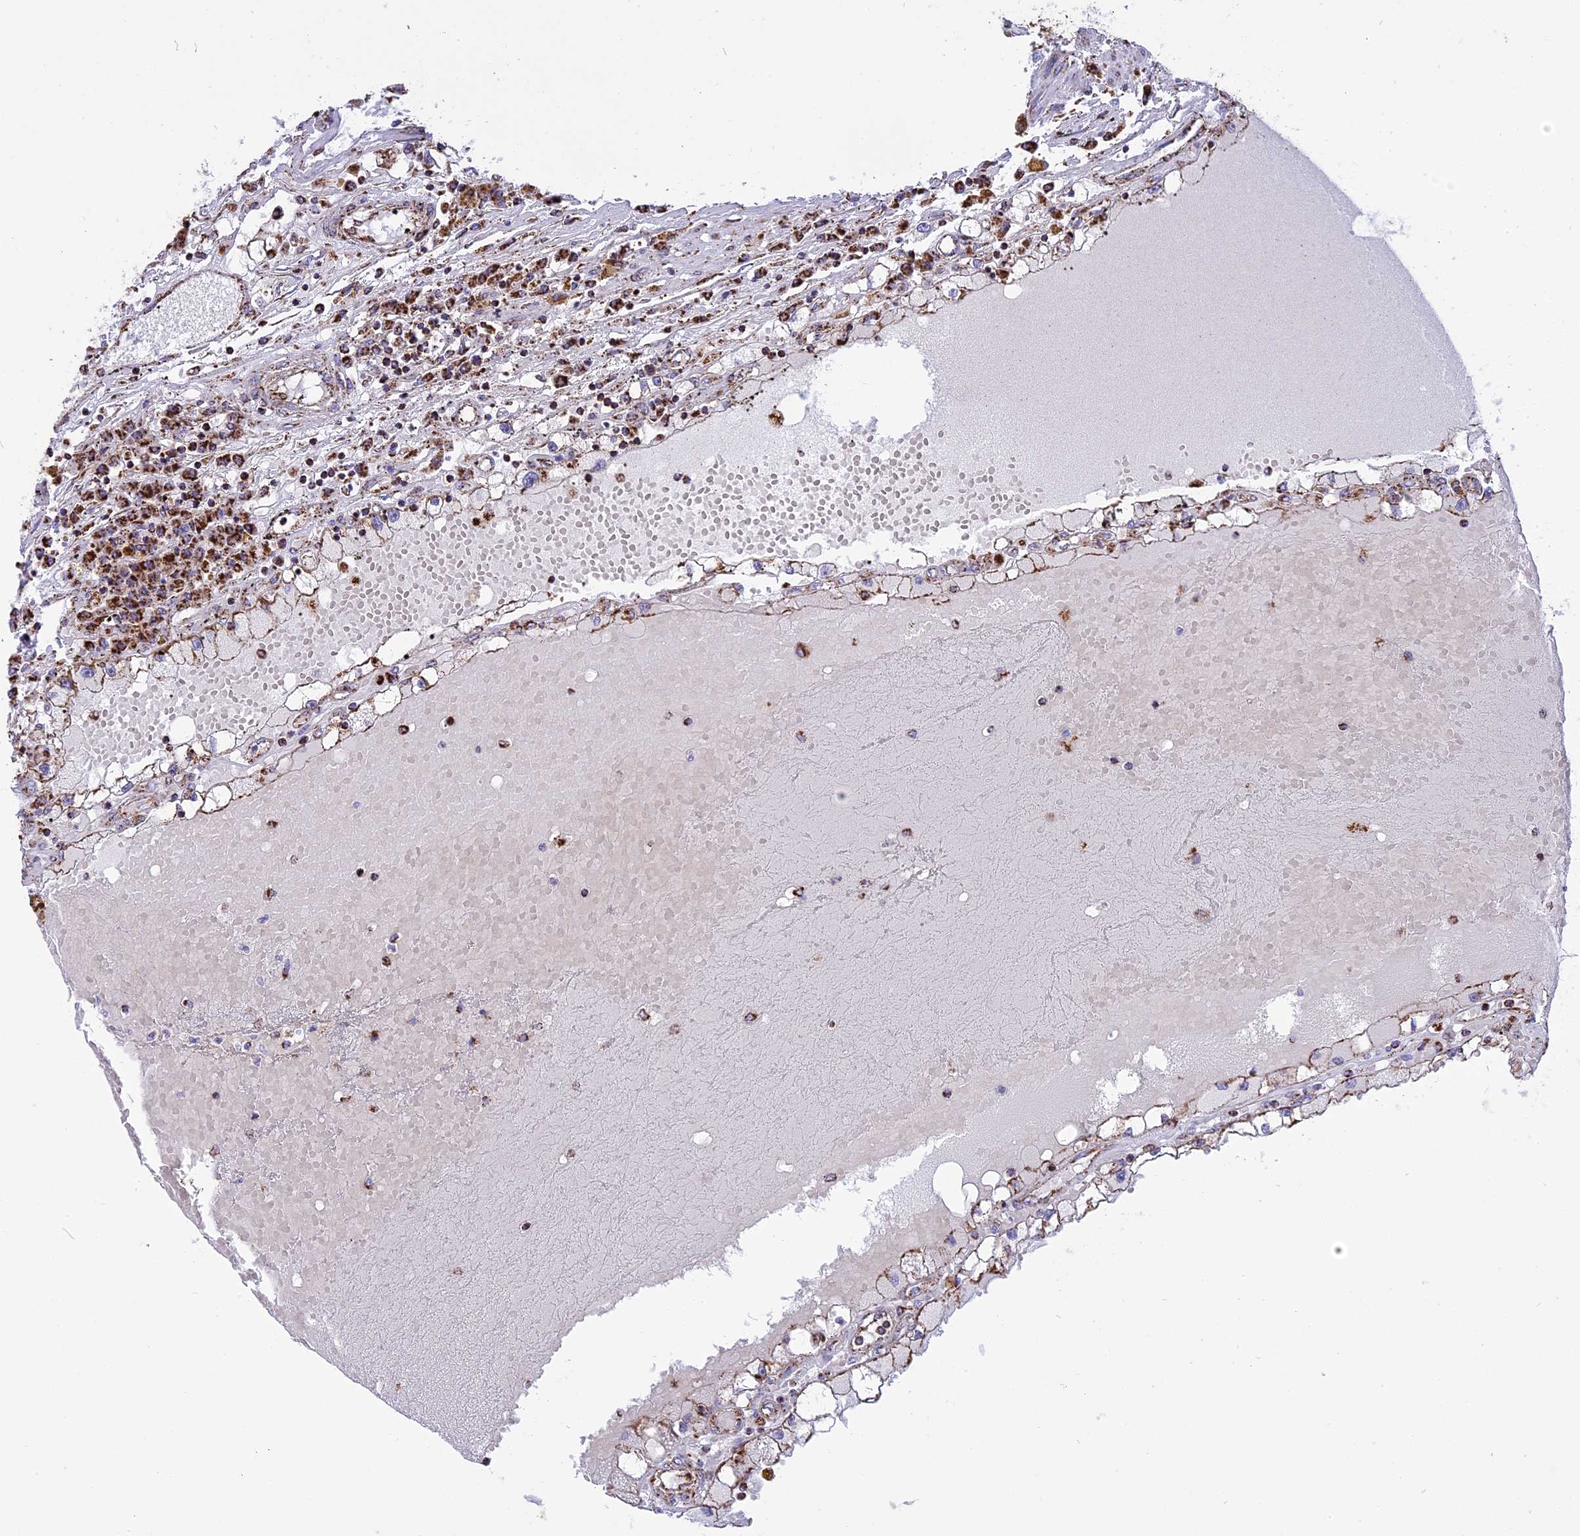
{"staining": {"intensity": "strong", "quantity": "<25%", "location": "cytoplasmic/membranous"}, "tissue": "renal cancer", "cell_type": "Tumor cells", "image_type": "cancer", "snomed": [{"axis": "morphology", "description": "Adenocarcinoma, NOS"}, {"axis": "topography", "description": "Kidney"}], "caption": "Human adenocarcinoma (renal) stained with a protein marker reveals strong staining in tumor cells.", "gene": "TTC4", "patient": {"sex": "male", "age": 56}}